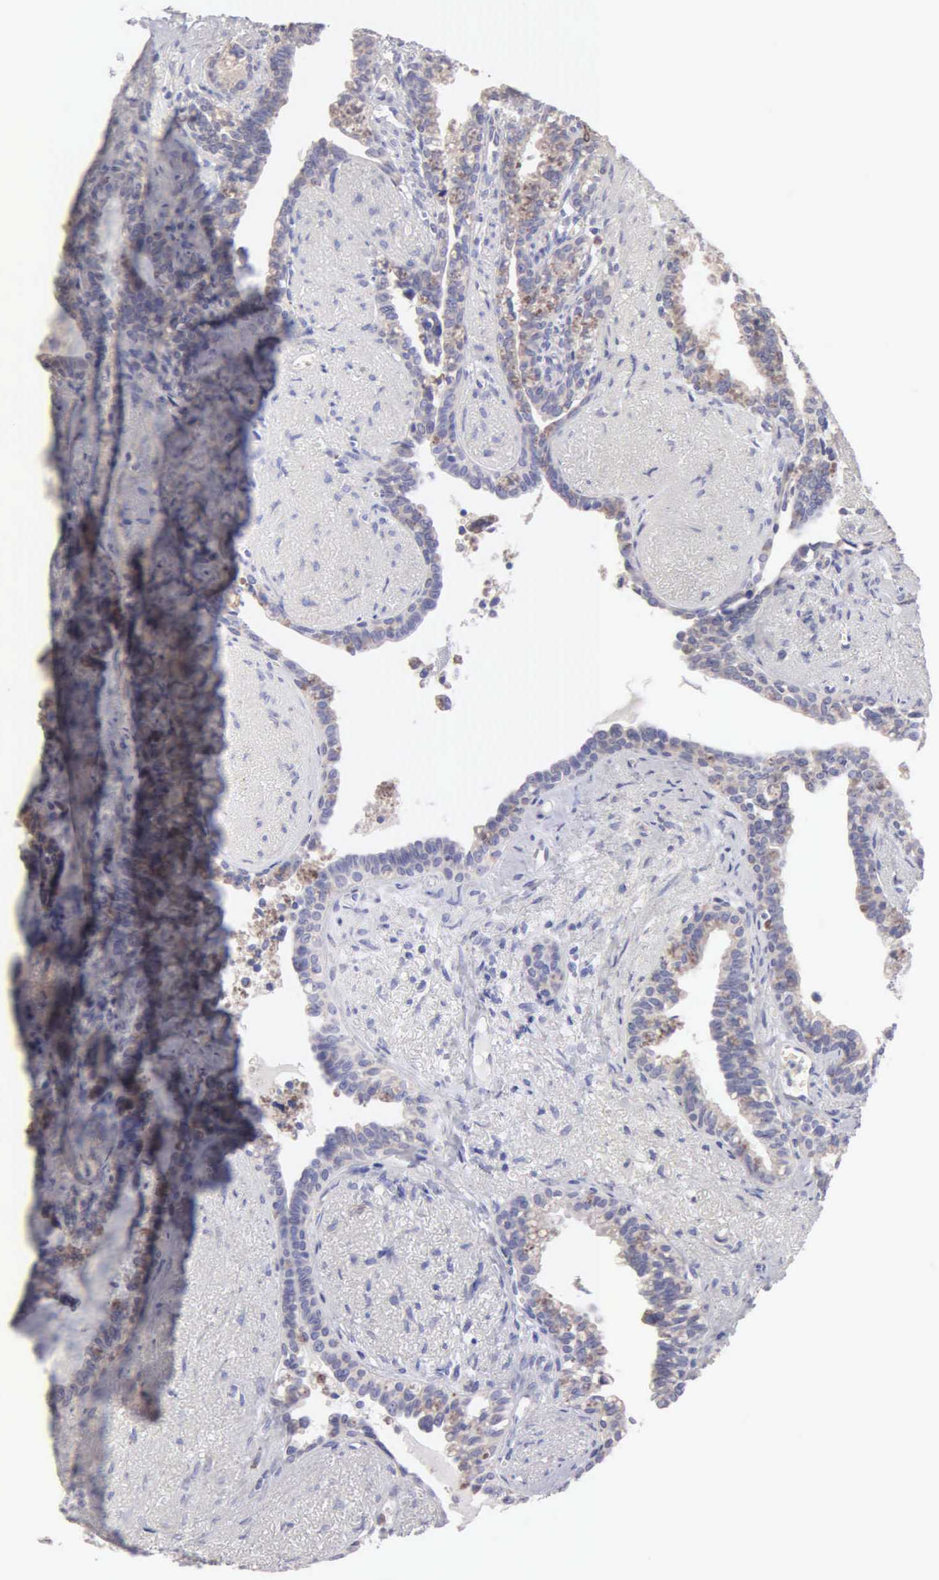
{"staining": {"intensity": "weak", "quantity": "25%-75%", "location": "cytoplasmic/membranous"}, "tissue": "seminal vesicle", "cell_type": "Glandular cells", "image_type": "normal", "snomed": [{"axis": "morphology", "description": "Normal tissue, NOS"}, {"axis": "topography", "description": "Seminal veicle"}], "caption": "Immunohistochemical staining of unremarkable human seminal vesicle reveals weak cytoplasmic/membranous protein expression in approximately 25%-75% of glandular cells.", "gene": "APP", "patient": {"sex": "male", "age": 60}}